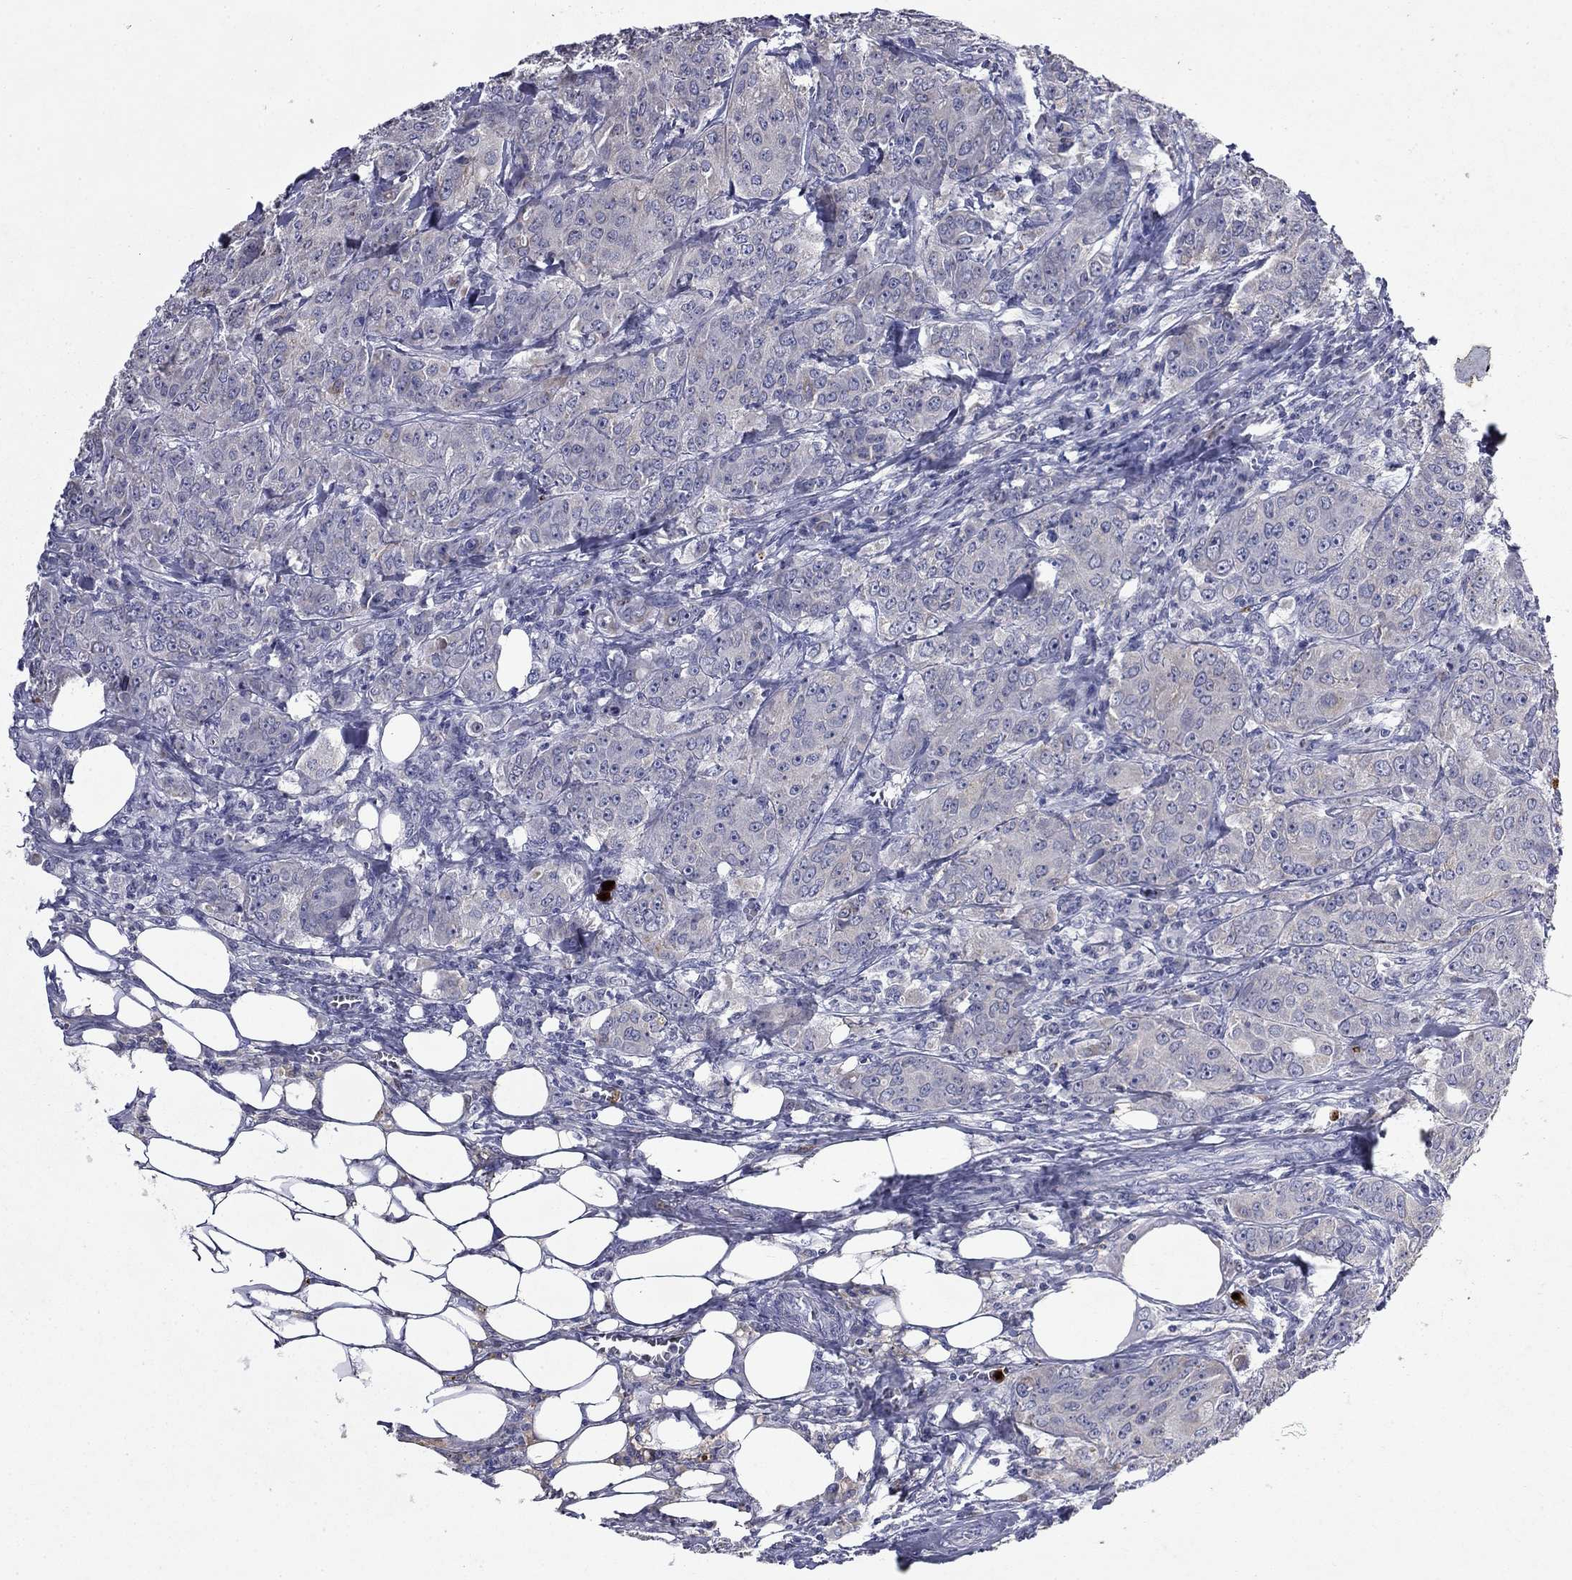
{"staining": {"intensity": "moderate", "quantity": "<25%", "location": "cytoplasmic/membranous"}, "tissue": "breast cancer", "cell_type": "Tumor cells", "image_type": "cancer", "snomed": [{"axis": "morphology", "description": "Duct carcinoma"}, {"axis": "topography", "description": "Breast"}], "caption": "Immunohistochemistry (IHC) of intraductal carcinoma (breast) demonstrates low levels of moderate cytoplasmic/membranous staining in about <25% of tumor cells.", "gene": "IRF5", "patient": {"sex": "female", "age": 43}}